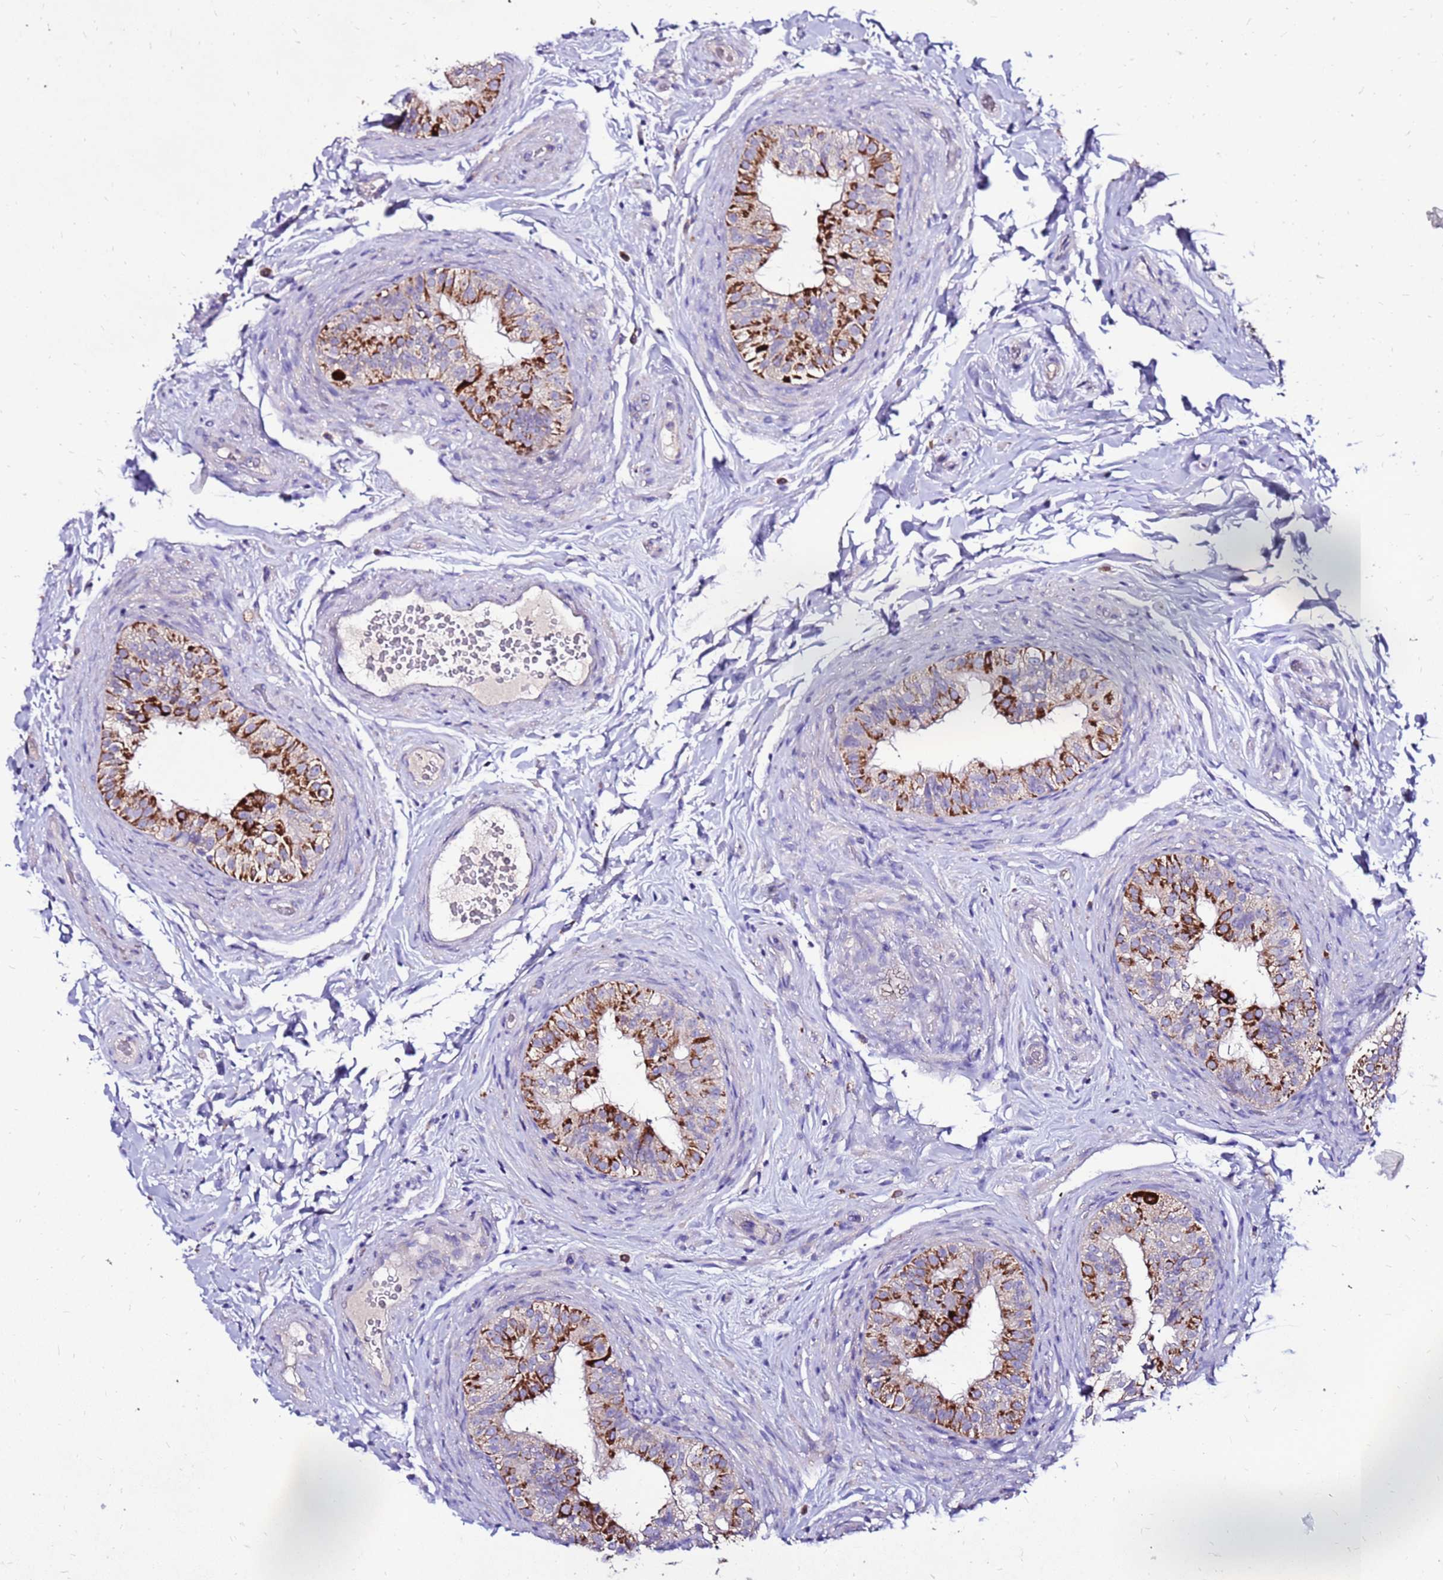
{"staining": {"intensity": "strong", "quantity": "<25%", "location": "cytoplasmic/membranous"}, "tissue": "epididymis", "cell_type": "Glandular cells", "image_type": "normal", "snomed": [{"axis": "morphology", "description": "Normal tissue, NOS"}, {"axis": "topography", "description": "Epididymis"}], "caption": "Immunohistochemistry (IHC) staining of benign epididymis, which reveals medium levels of strong cytoplasmic/membranous positivity in approximately <25% of glandular cells indicating strong cytoplasmic/membranous protein positivity. The staining was performed using DAB (3,3'-diaminobenzidine) (brown) for protein detection and nuclei were counterstained in hematoxylin (blue).", "gene": "TMEM106C", "patient": {"sex": "male", "age": 49}}